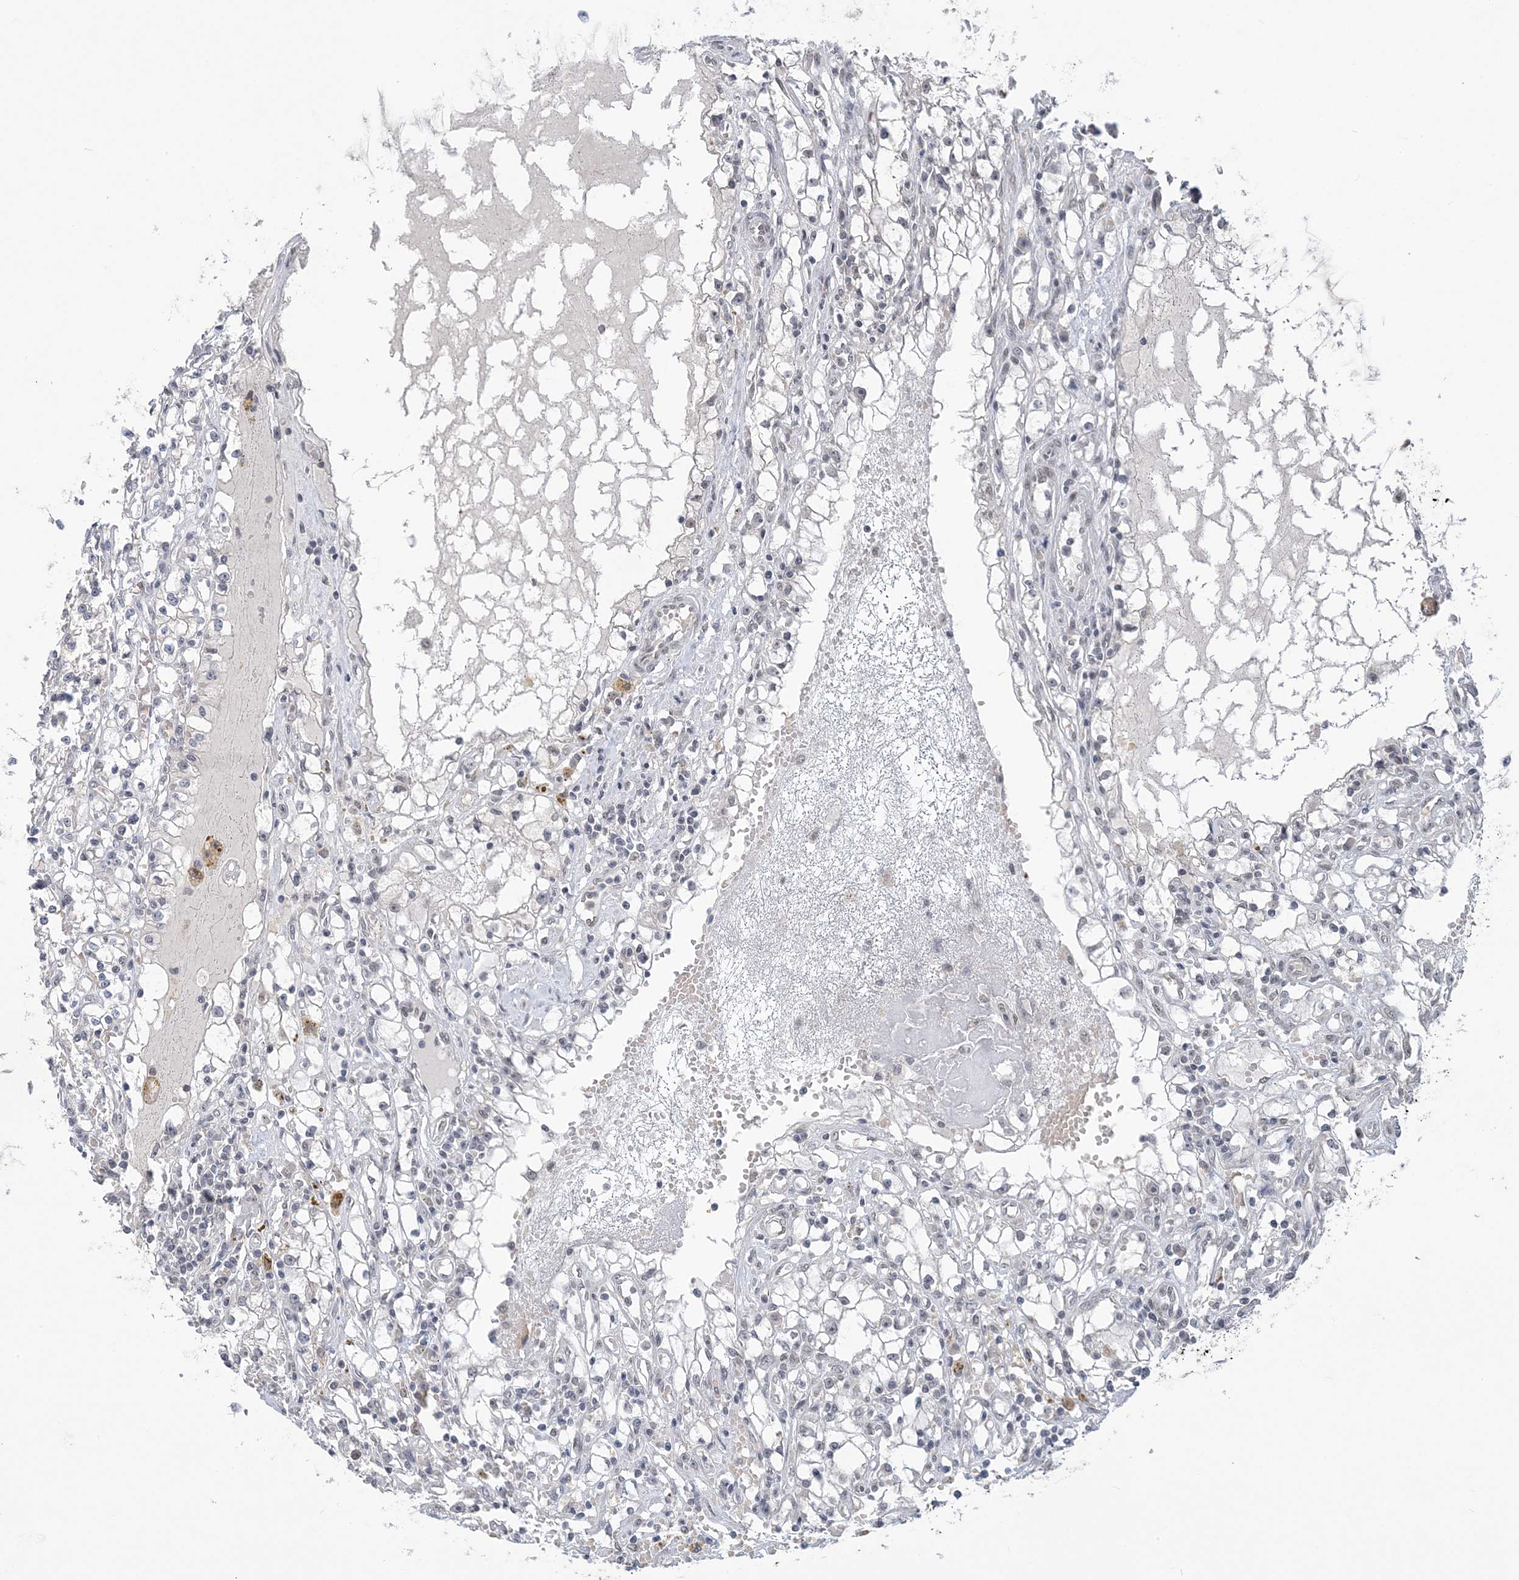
{"staining": {"intensity": "negative", "quantity": "none", "location": "none"}, "tissue": "renal cancer", "cell_type": "Tumor cells", "image_type": "cancer", "snomed": [{"axis": "morphology", "description": "Adenocarcinoma, NOS"}, {"axis": "topography", "description": "Kidney"}], "caption": "The histopathology image demonstrates no significant staining in tumor cells of renal cancer (adenocarcinoma).", "gene": "ZBTB7A", "patient": {"sex": "male", "age": 56}}